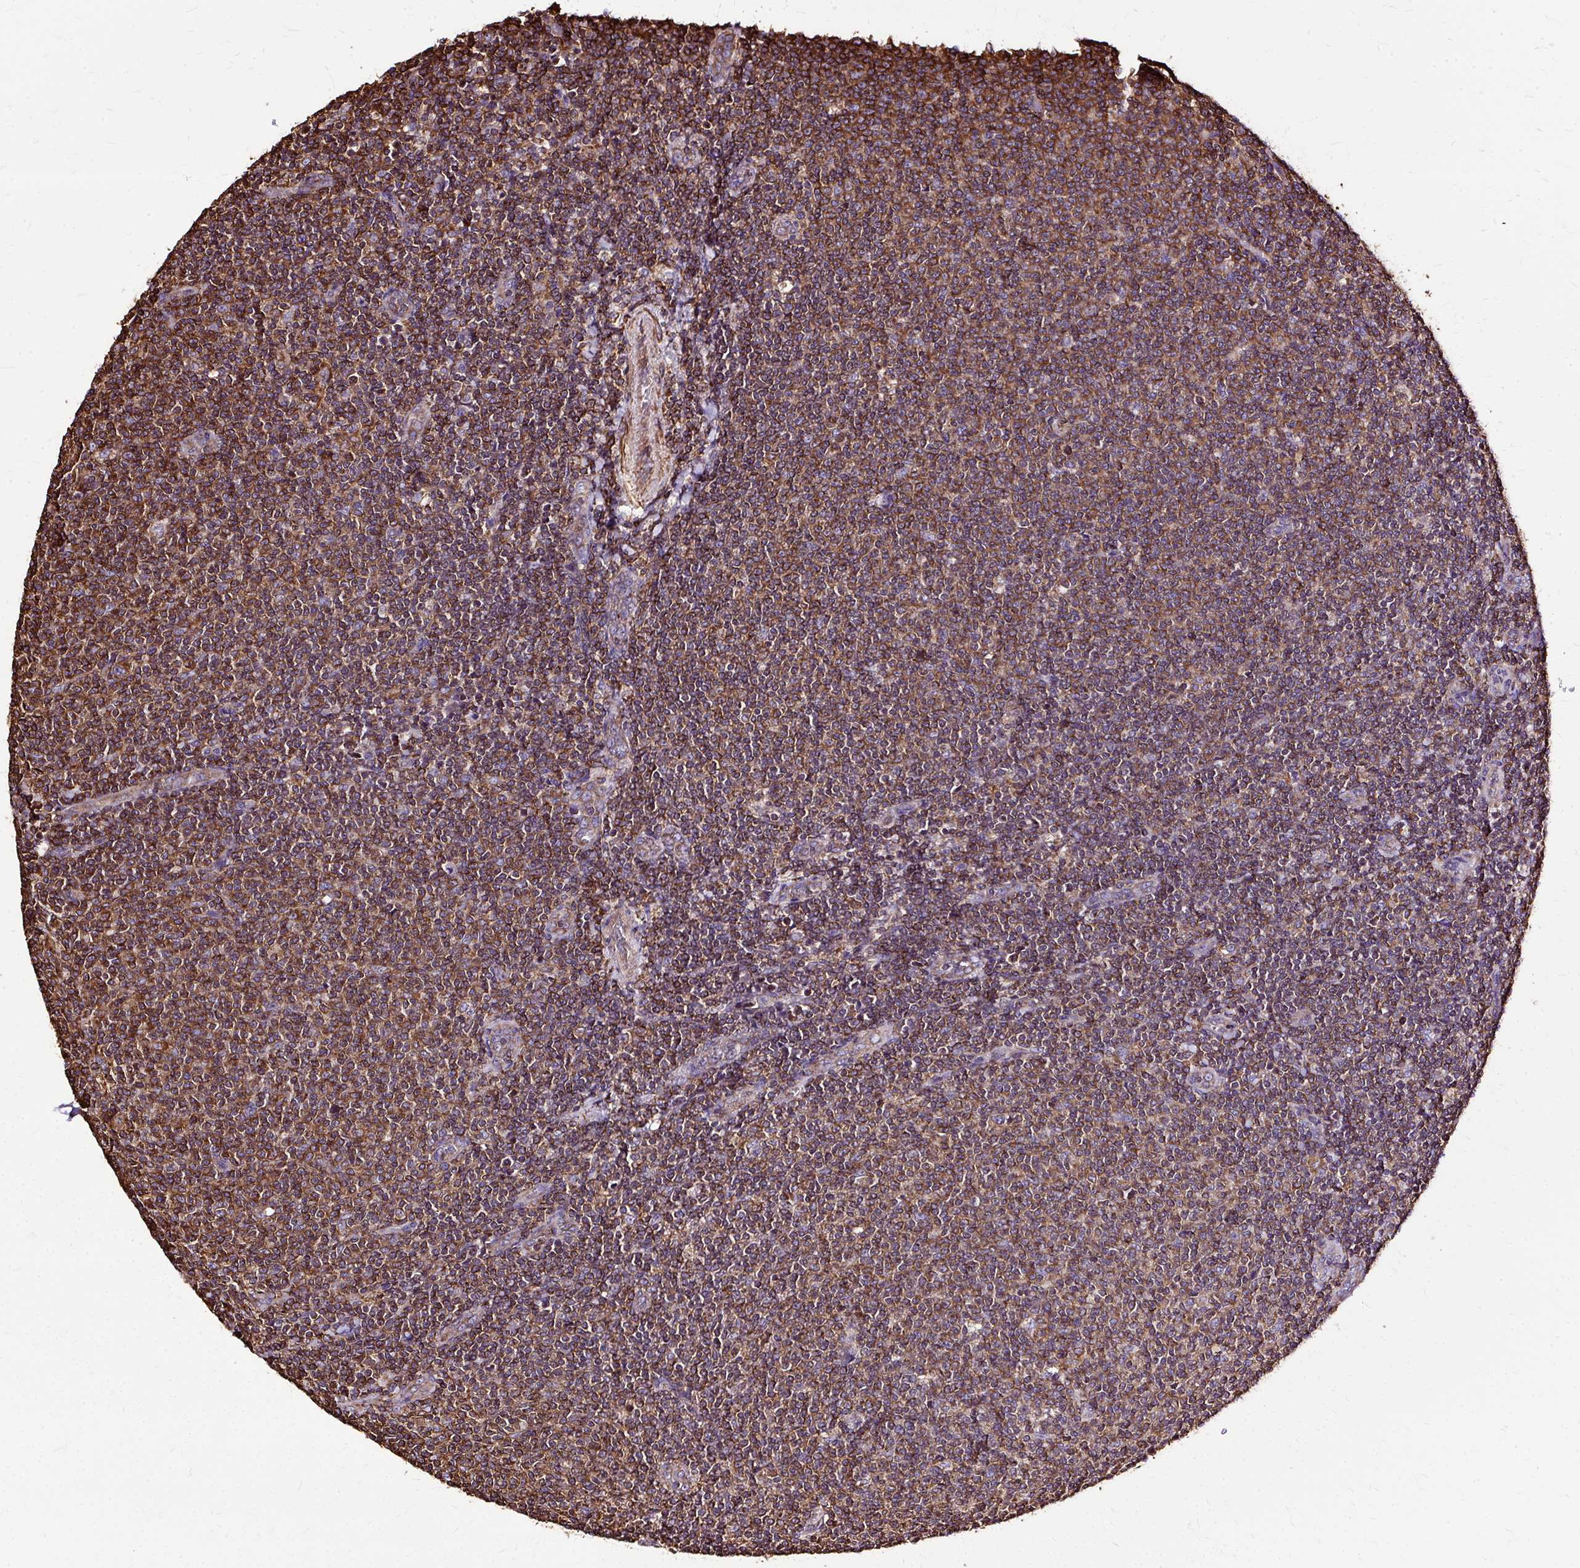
{"staining": {"intensity": "moderate", "quantity": ">75%", "location": "cytoplasmic/membranous"}, "tissue": "lymphoma", "cell_type": "Tumor cells", "image_type": "cancer", "snomed": [{"axis": "morphology", "description": "Malignant lymphoma, non-Hodgkin's type, Low grade"}, {"axis": "topography", "description": "Lymph node"}], "caption": "Low-grade malignant lymphoma, non-Hodgkin's type stained with DAB IHC displays medium levels of moderate cytoplasmic/membranous expression in about >75% of tumor cells. (IHC, brightfield microscopy, high magnification).", "gene": "KLHL11", "patient": {"sex": "male", "age": 66}}